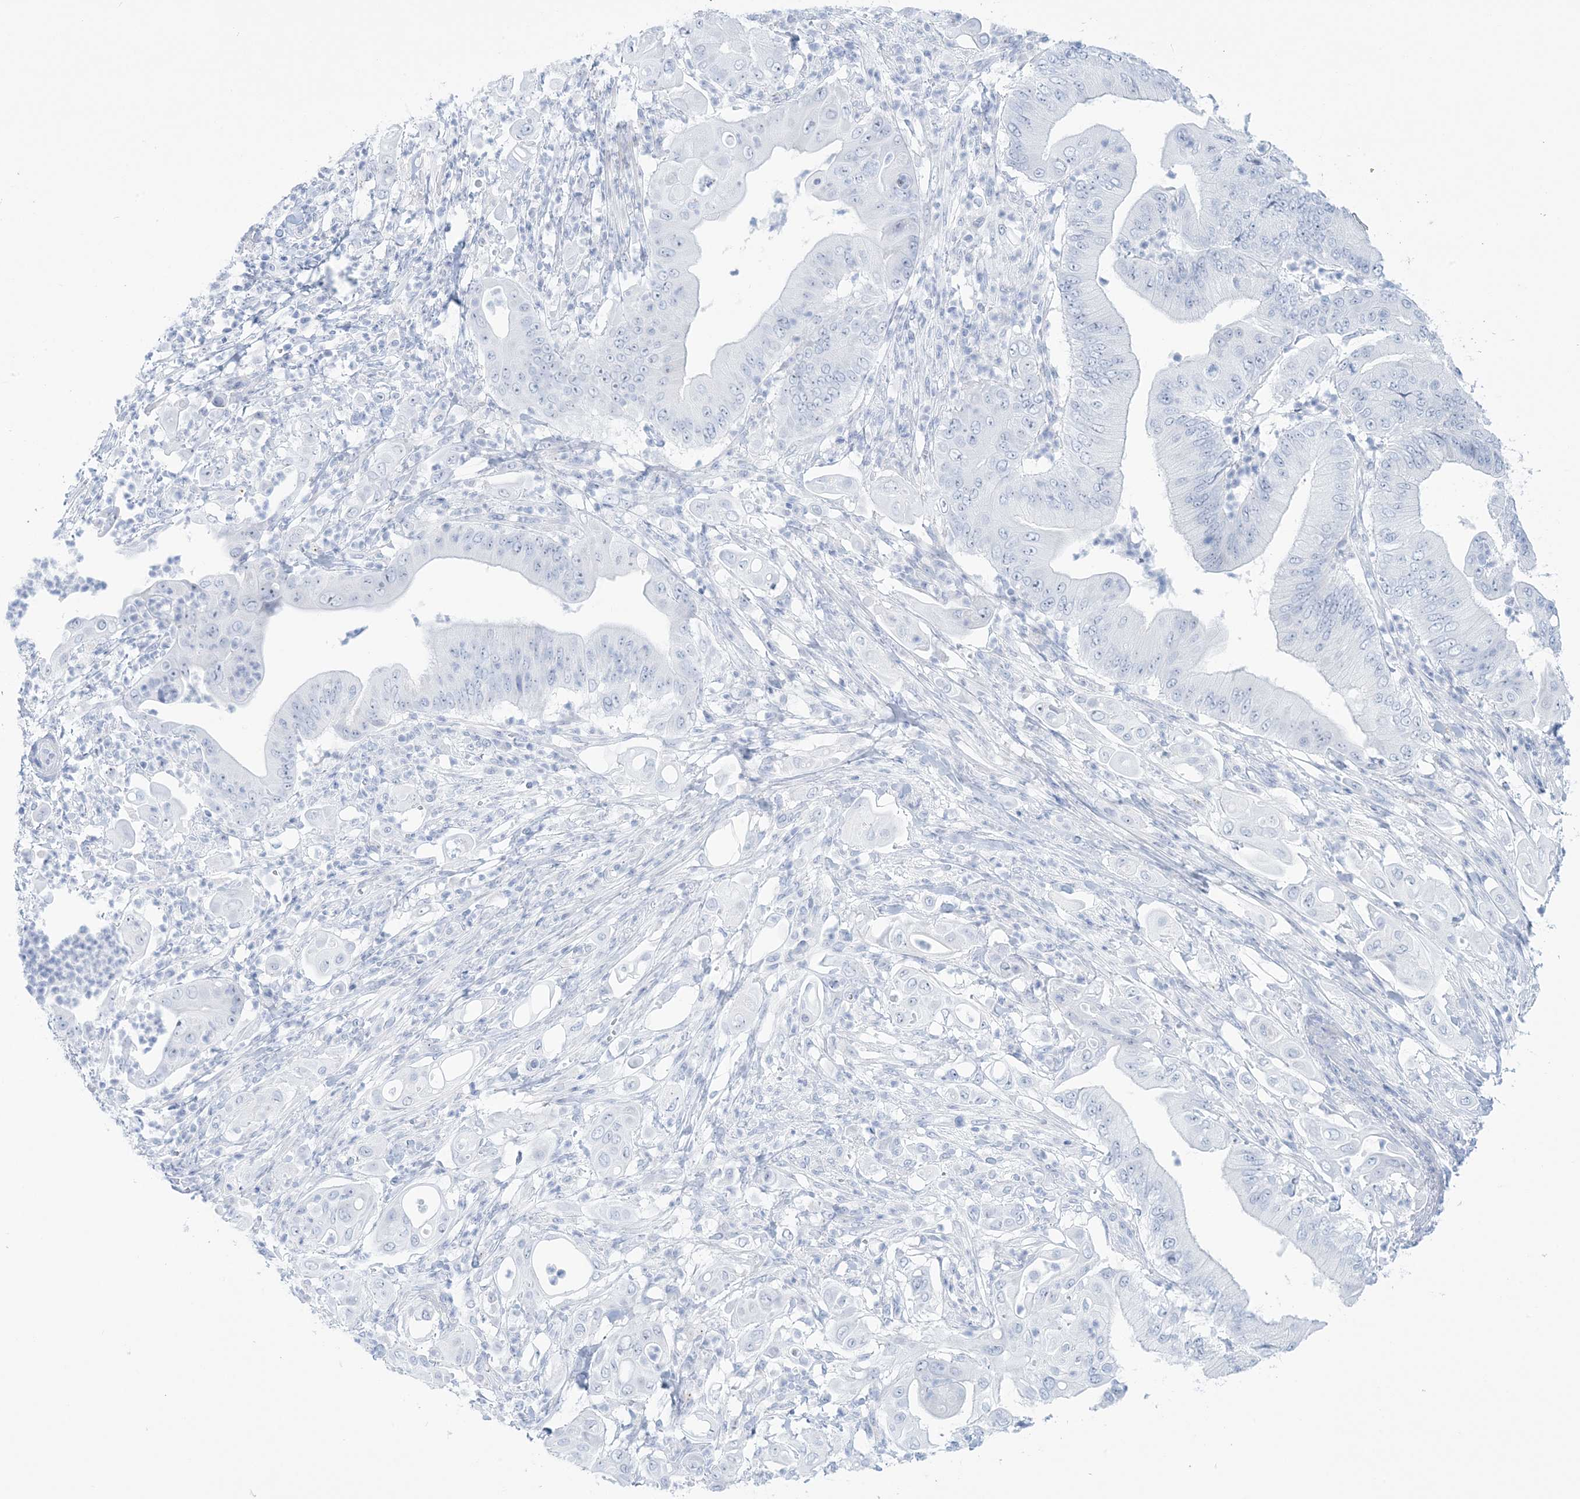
{"staining": {"intensity": "negative", "quantity": "none", "location": "none"}, "tissue": "pancreatic cancer", "cell_type": "Tumor cells", "image_type": "cancer", "snomed": [{"axis": "morphology", "description": "Adenocarcinoma, NOS"}, {"axis": "topography", "description": "Pancreas"}], "caption": "The image reveals no staining of tumor cells in pancreatic cancer.", "gene": "AGXT", "patient": {"sex": "female", "age": 77}}